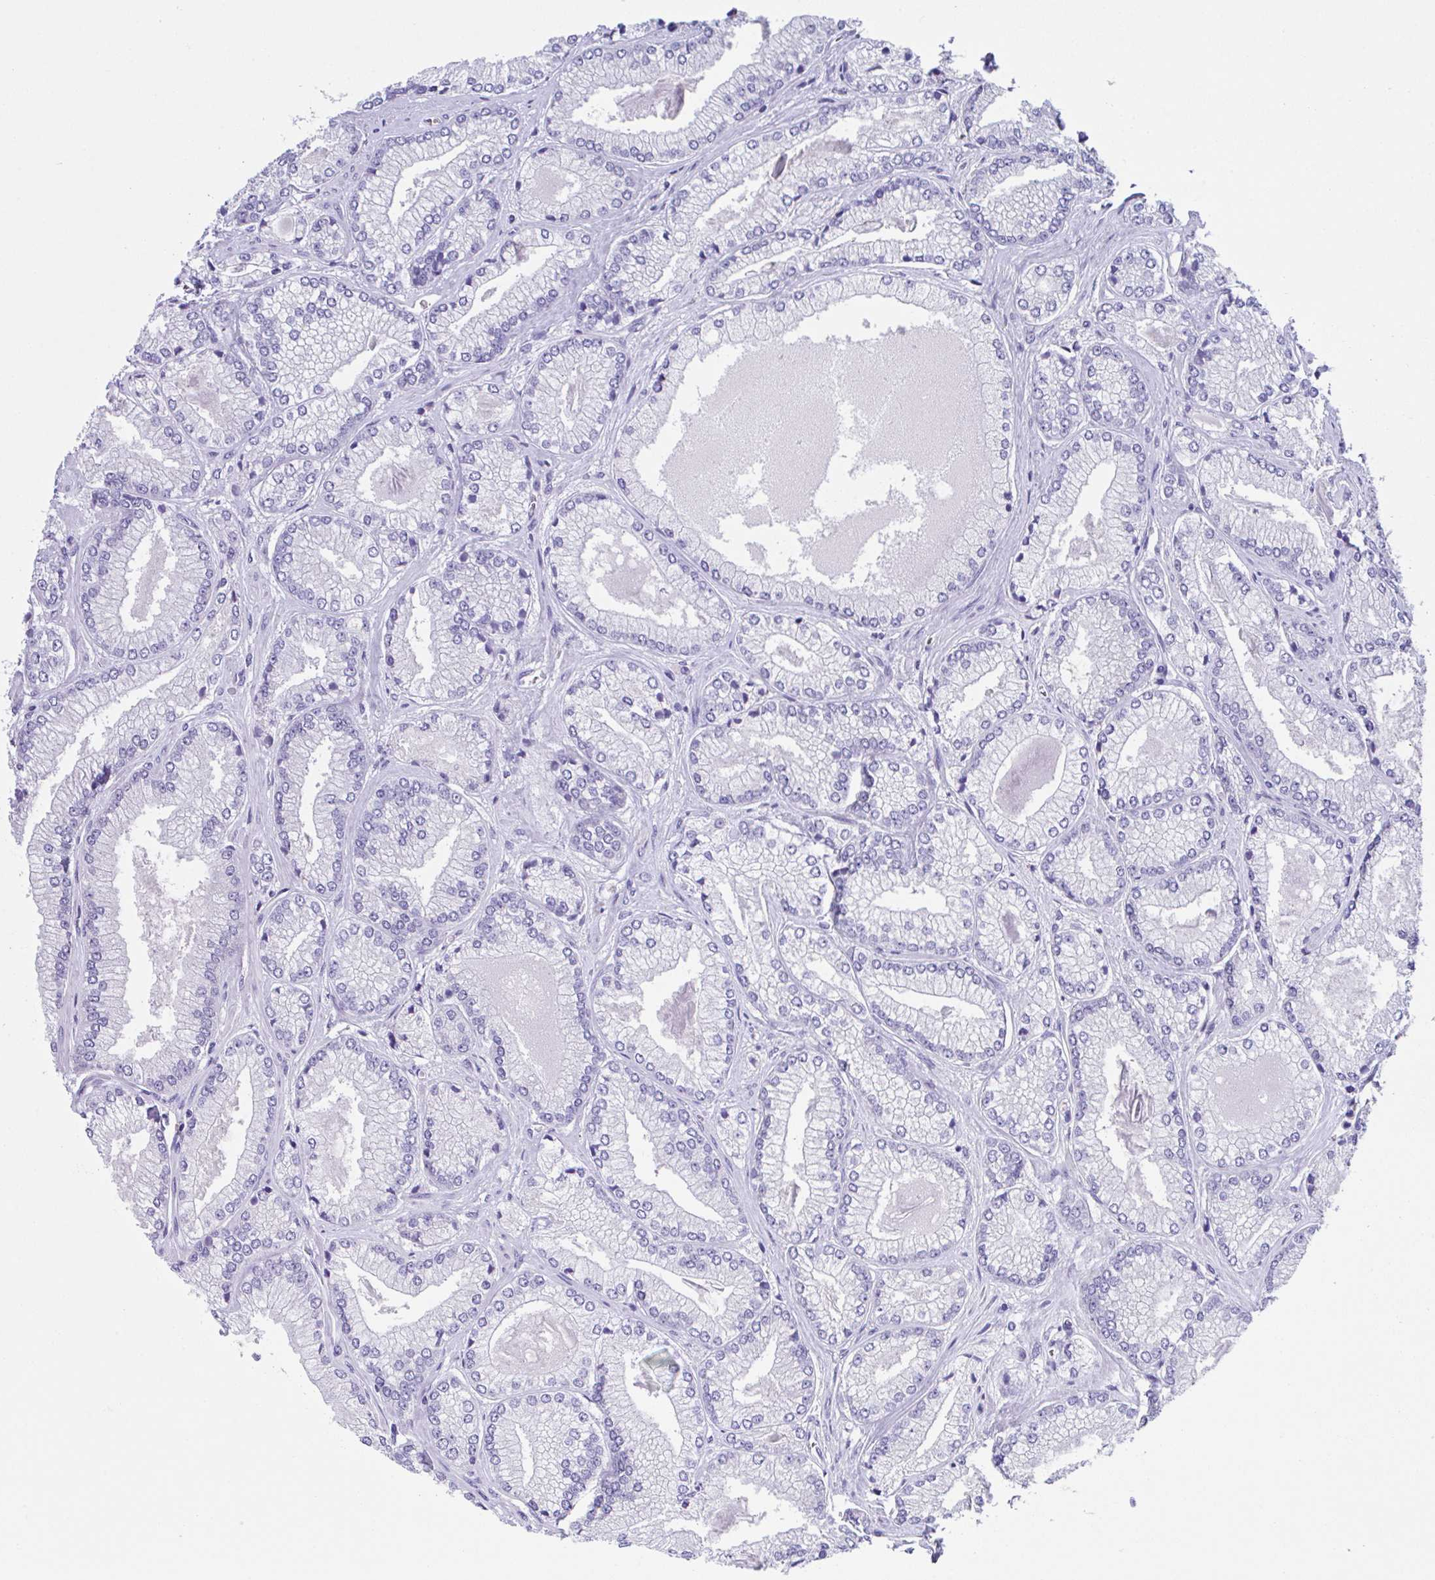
{"staining": {"intensity": "negative", "quantity": "none", "location": "none"}, "tissue": "prostate cancer", "cell_type": "Tumor cells", "image_type": "cancer", "snomed": [{"axis": "morphology", "description": "Adenocarcinoma, Low grade"}, {"axis": "topography", "description": "Prostate"}], "caption": "Prostate cancer (low-grade adenocarcinoma) was stained to show a protein in brown. There is no significant expression in tumor cells.", "gene": "HACD4", "patient": {"sex": "male", "age": 67}}